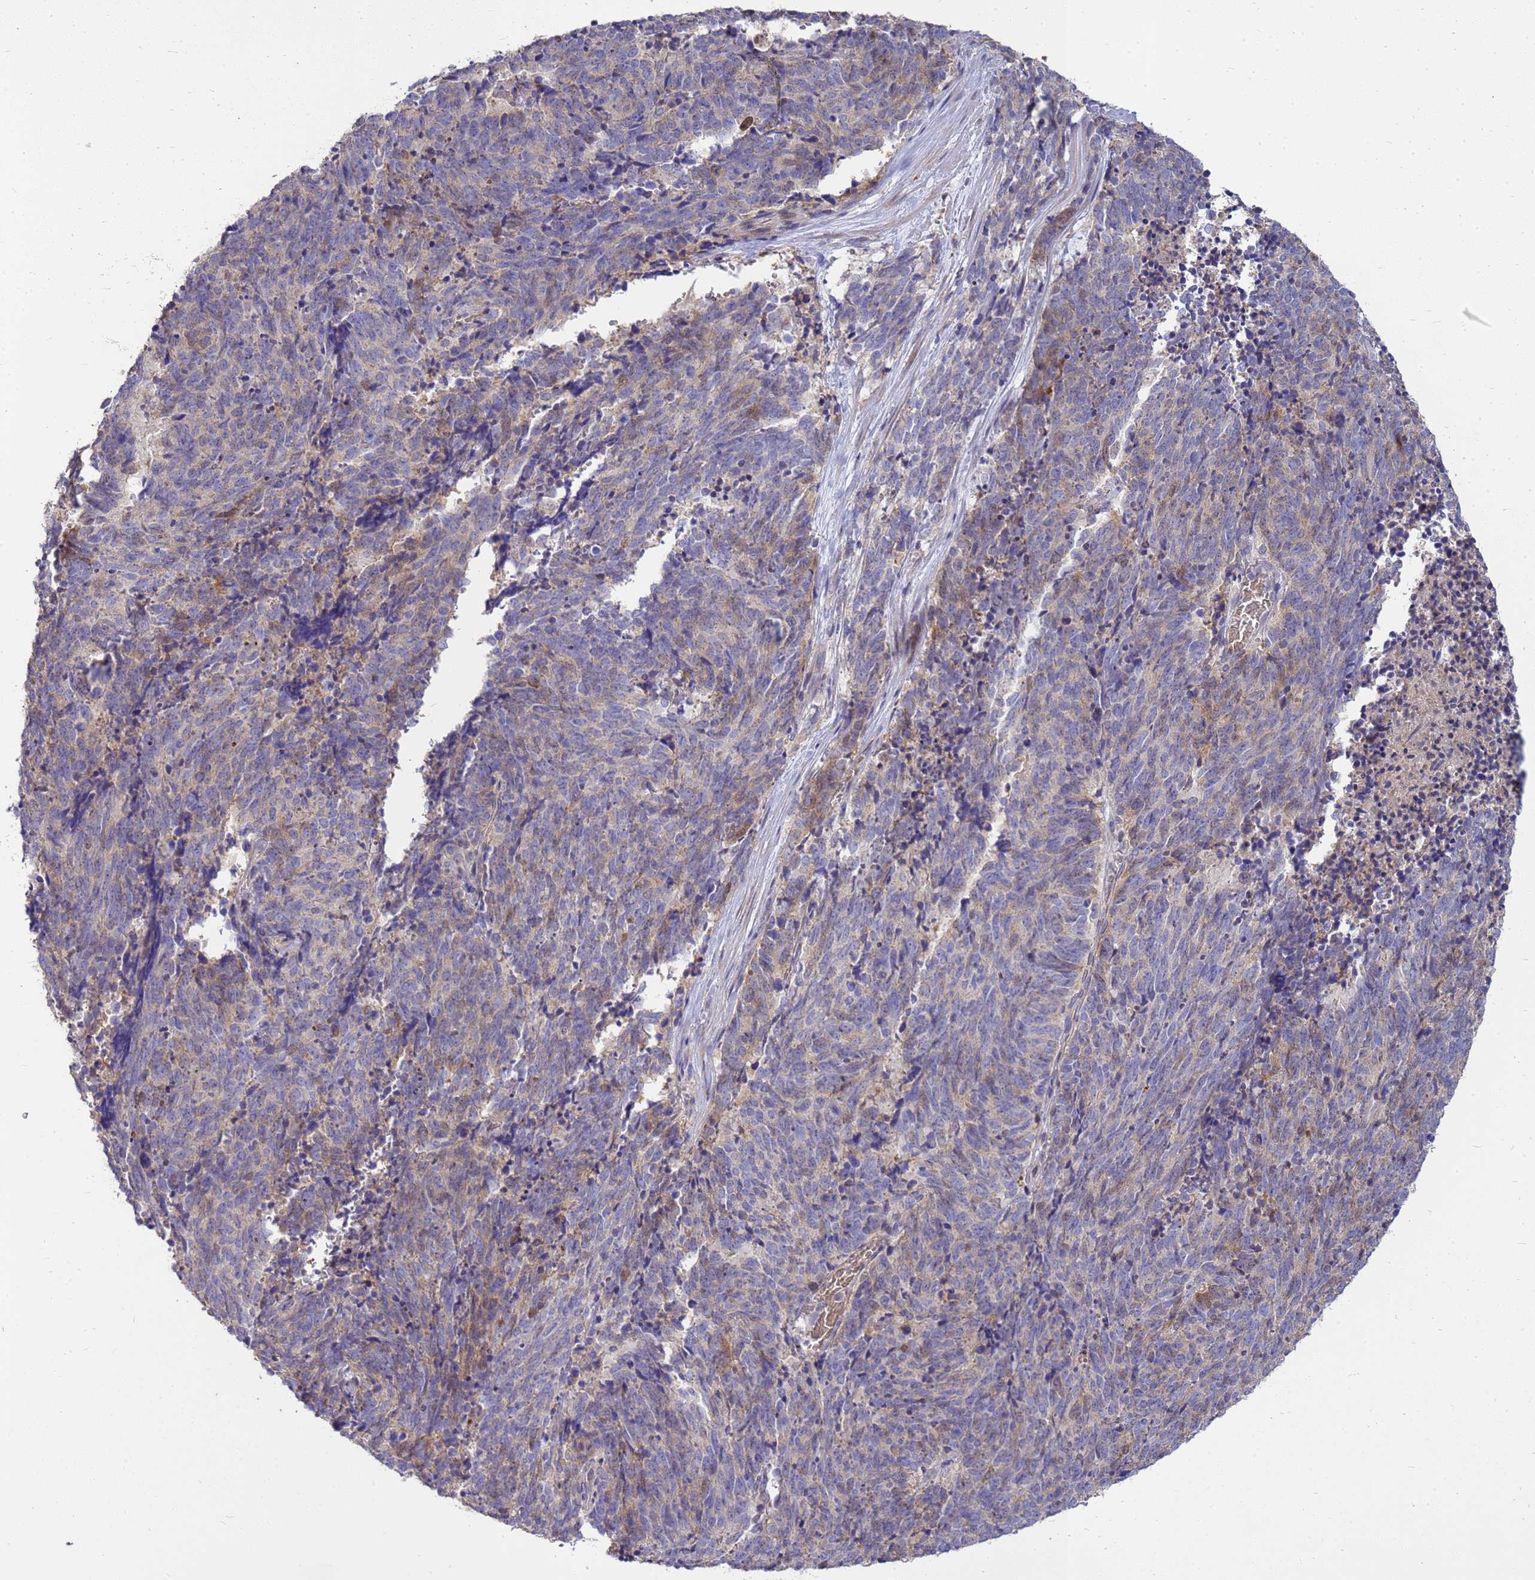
{"staining": {"intensity": "moderate", "quantity": "<25%", "location": "cytoplasmic/membranous,nuclear"}, "tissue": "cervical cancer", "cell_type": "Tumor cells", "image_type": "cancer", "snomed": [{"axis": "morphology", "description": "Squamous cell carcinoma, NOS"}, {"axis": "topography", "description": "Cervix"}], "caption": "The micrograph exhibits staining of cervical cancer, revealing moderate cytoplasmic/membranous and nuclear protein staining (brown color) within tumor cells.", "gene": "EIF4EBP3", "patient": {"sex": "female", "age": 29}}